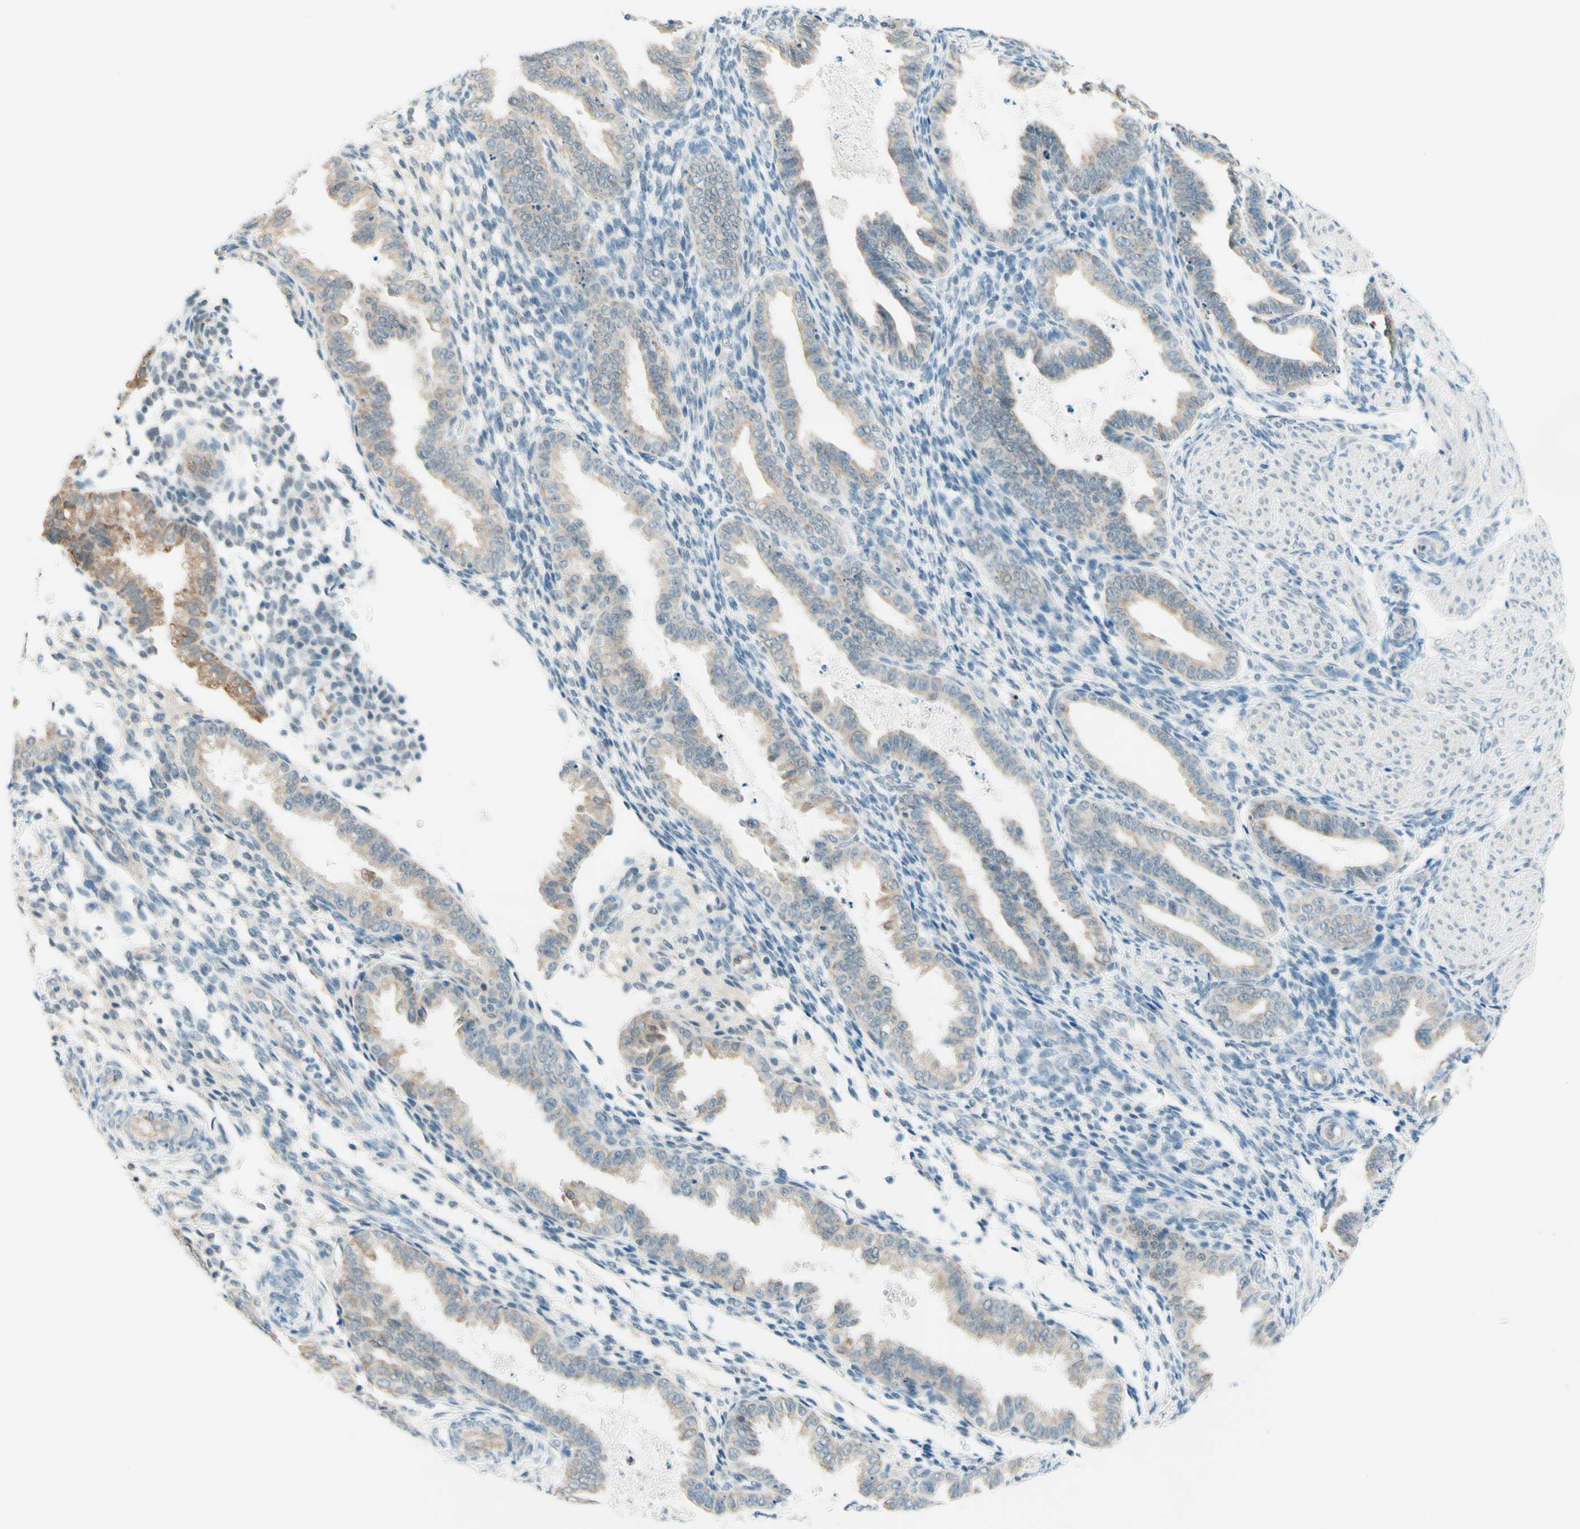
{"staining": {"intensity": "negative", "quantity": "none", "location": "none"}, "tissue": "endometrium", "cell_type": "Cells in endometrial stroma", "image_type": "normal", "snomed": [{"axis": "morphology", "description": "Normal tissue, NOS"}, {"axis": "topography", "description": "Endometrium"}], "caption": "Immunohistochemistry micrograph of unremarkable endometrium: human endometrium stained with DAB displays no significant protein positivity in cells in endometrial stroma.", "gene": "JPH1", "patient": {"sex": "female", "age": 33}}